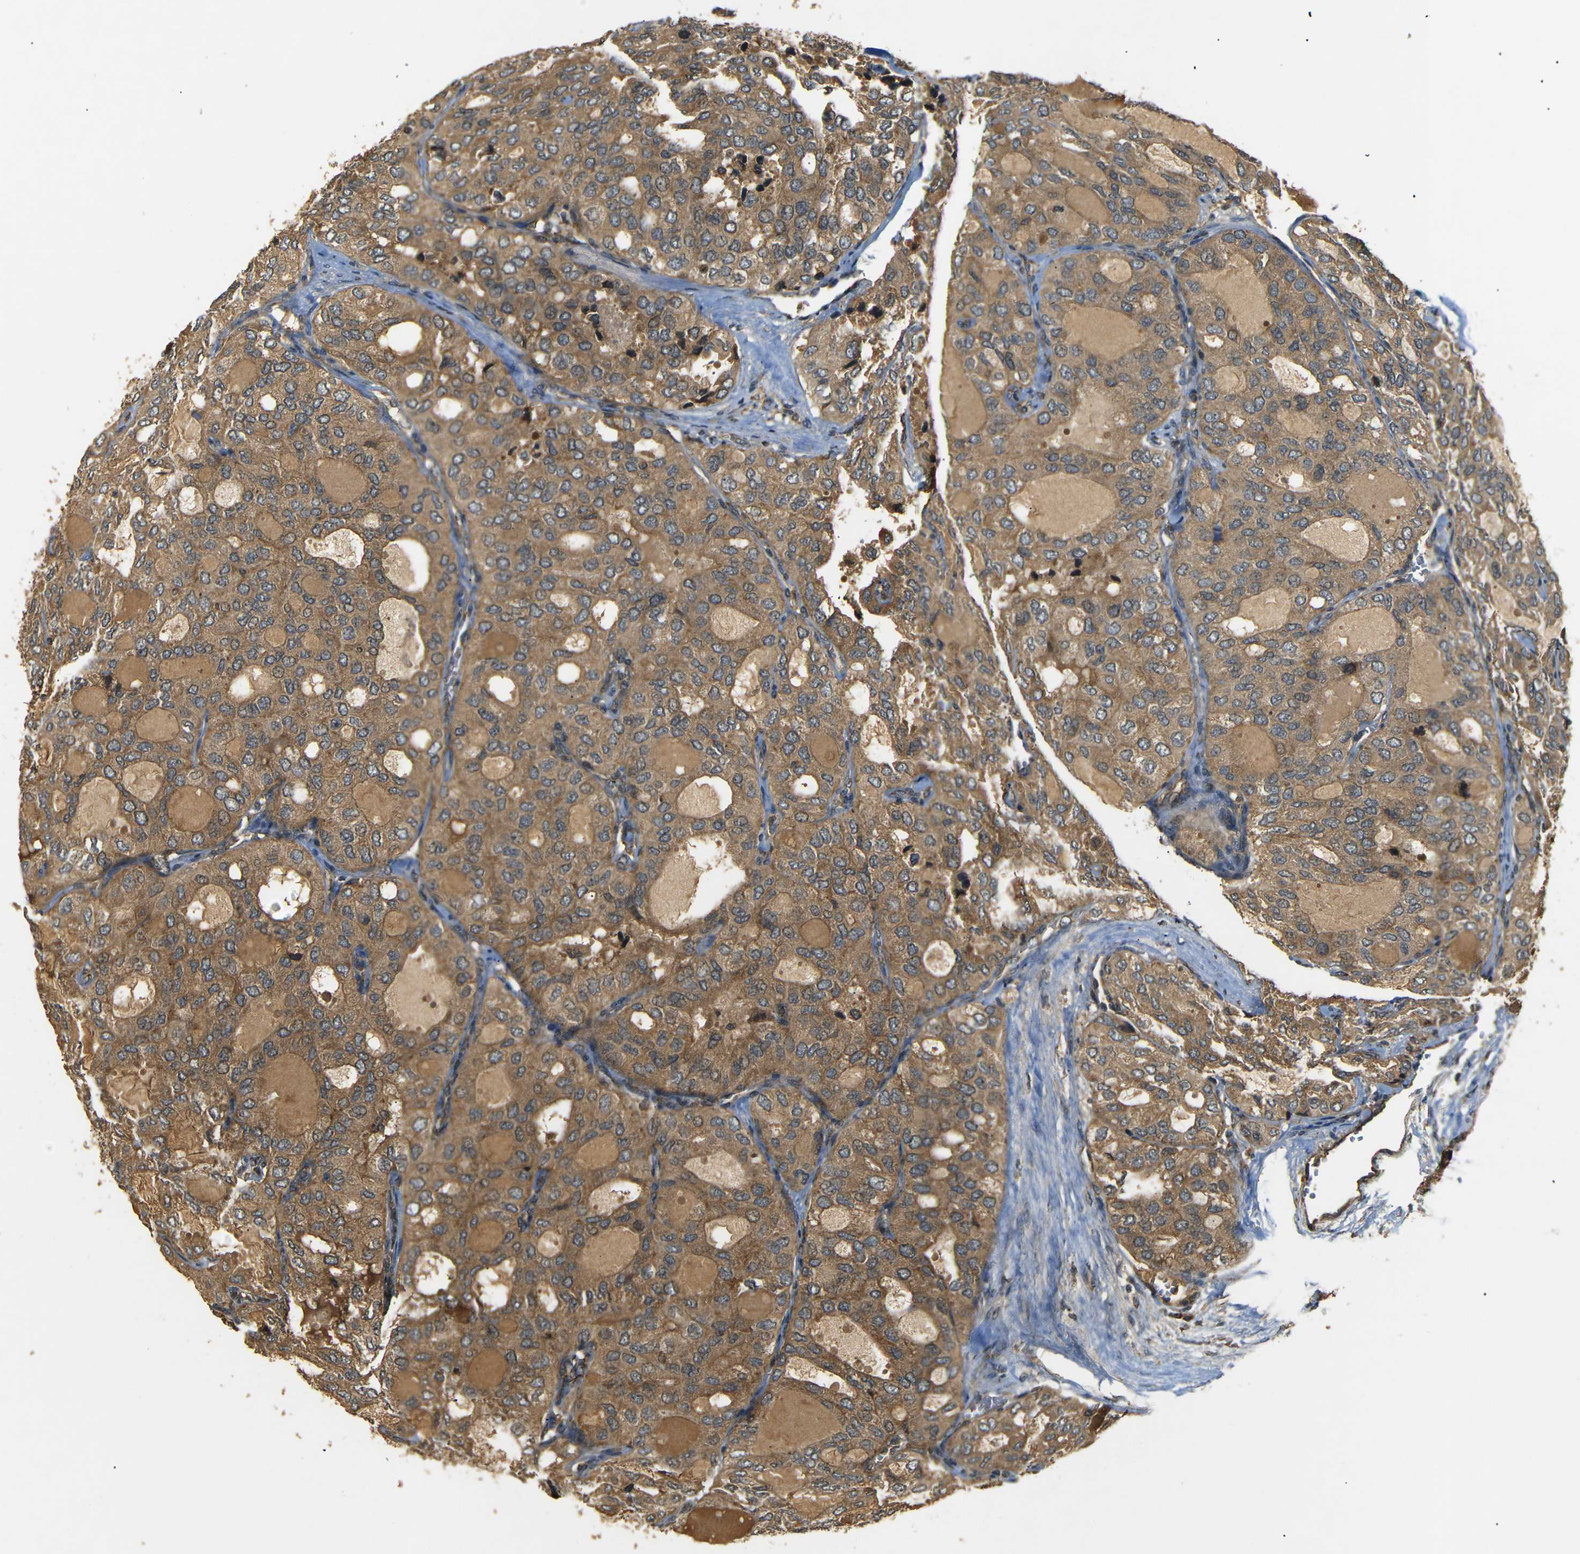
{"staining": {"intensity": "moderate", "quantity": ">75%", "location": "cytoplasmic/membranous"}, "tissue": "thyroid cancer", "cell_type": "Tumor cells", "image_type": "cancer", "snomed": [{"axis": "morphology", "description": "Follicular adenoma carcinoma, NOS"}, {"axis": "topography", "description": "Thyroid gland"}], "caption": "Thyroid cancer tissue displays moderate cytoplasmic/membranous positivity in approximately >75% of tumor cells, visualized by immunohistochemistry.", "gene": "TANK", "patient": {"sex": "male", "age": 75}}